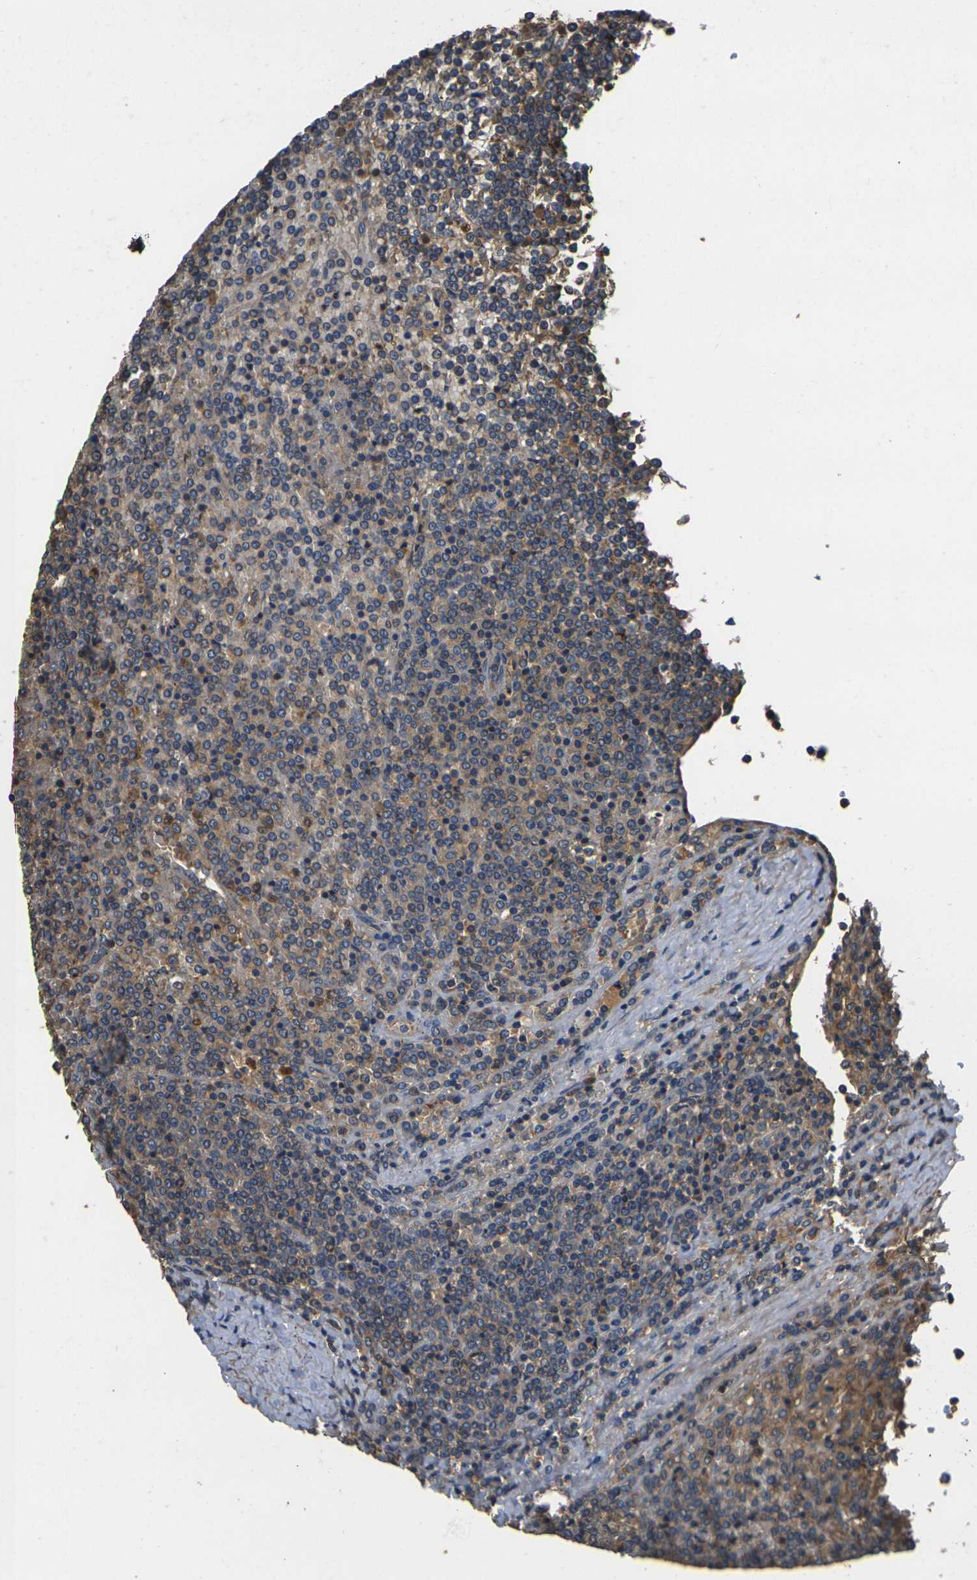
{"staining": {"intensity": "moderate", "quantity": ">75%", "location": "cytoplasmic/membranous"}, "tissue": "lymphoma", "cell_type": "Tumor cells", "image_type": "cancer", "snomed": [{"axis": "morphology", "description": "Malignant lymphoma, non-Hodgkin's type, Low grade"}, {"axis": "topography", "description": "Spleen"}], "caption": "IHC photomicrograph of human malignant lymphoma, non-Hodgkin's type (low-grade) stained for a protein (brown), which shows medium levels of moderate cytoplasmic/membranous expression in about >75% of tumor cells.", "gene": "HSPG2", "patient": {"sex": "female", "age": 19}}